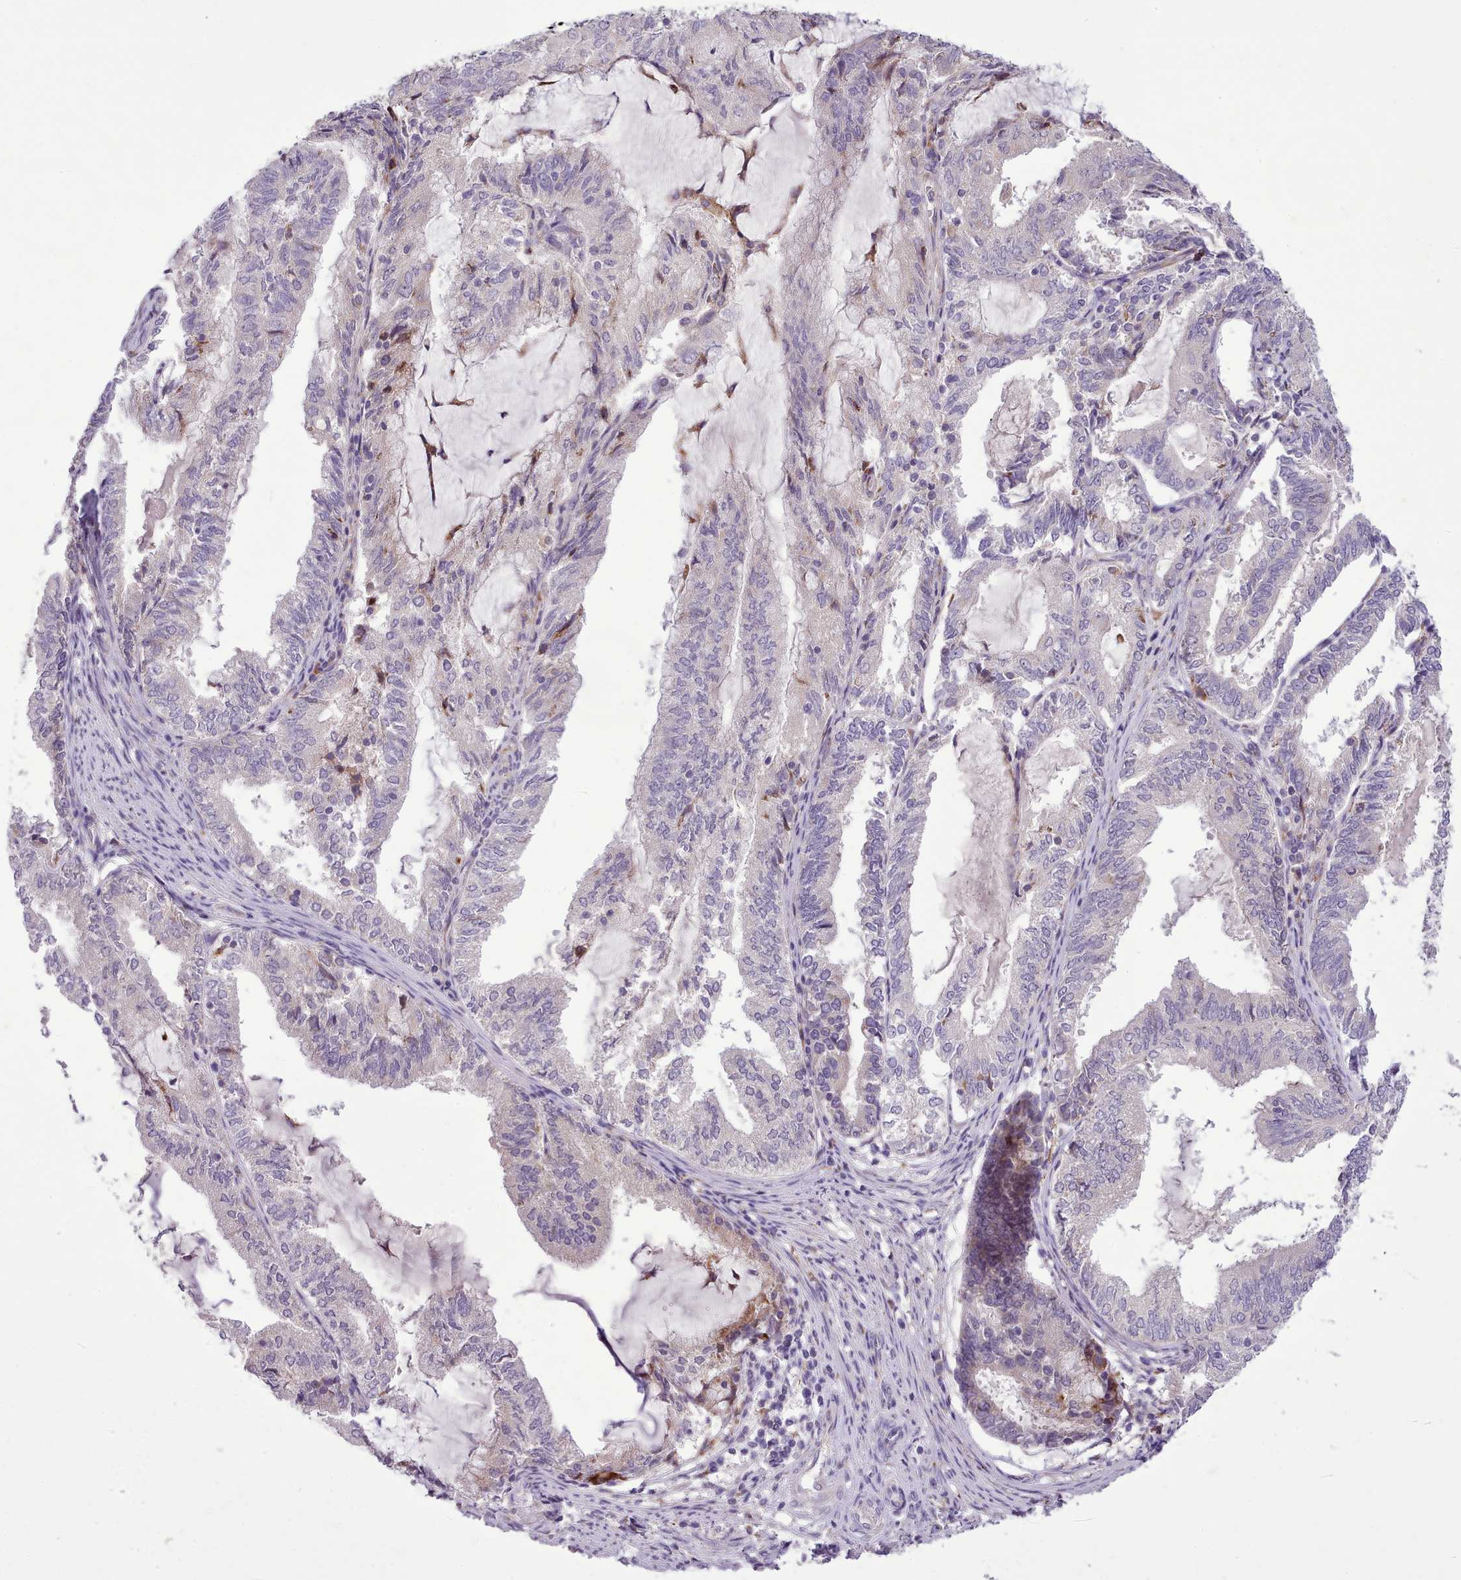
{"staining": {"intensity": "negative", "quantity": "none", "location": "none"}, "tissue": "endometrial cancer", "cell_type": "Tumor cells", "image_type": "cancer", "snomed": [{"axis": "morphology", "description": "Adenocarcinoma, NOS"}, {"axis": "topography", "description": "Endometrium"}], "caption": "The IHC histopathology image has no significant positivity in tumor cells of adenocarcinoma (endometrial) tissue.", "gene": "FAM83E", "patient": {"sex": "female", "age": 81}}